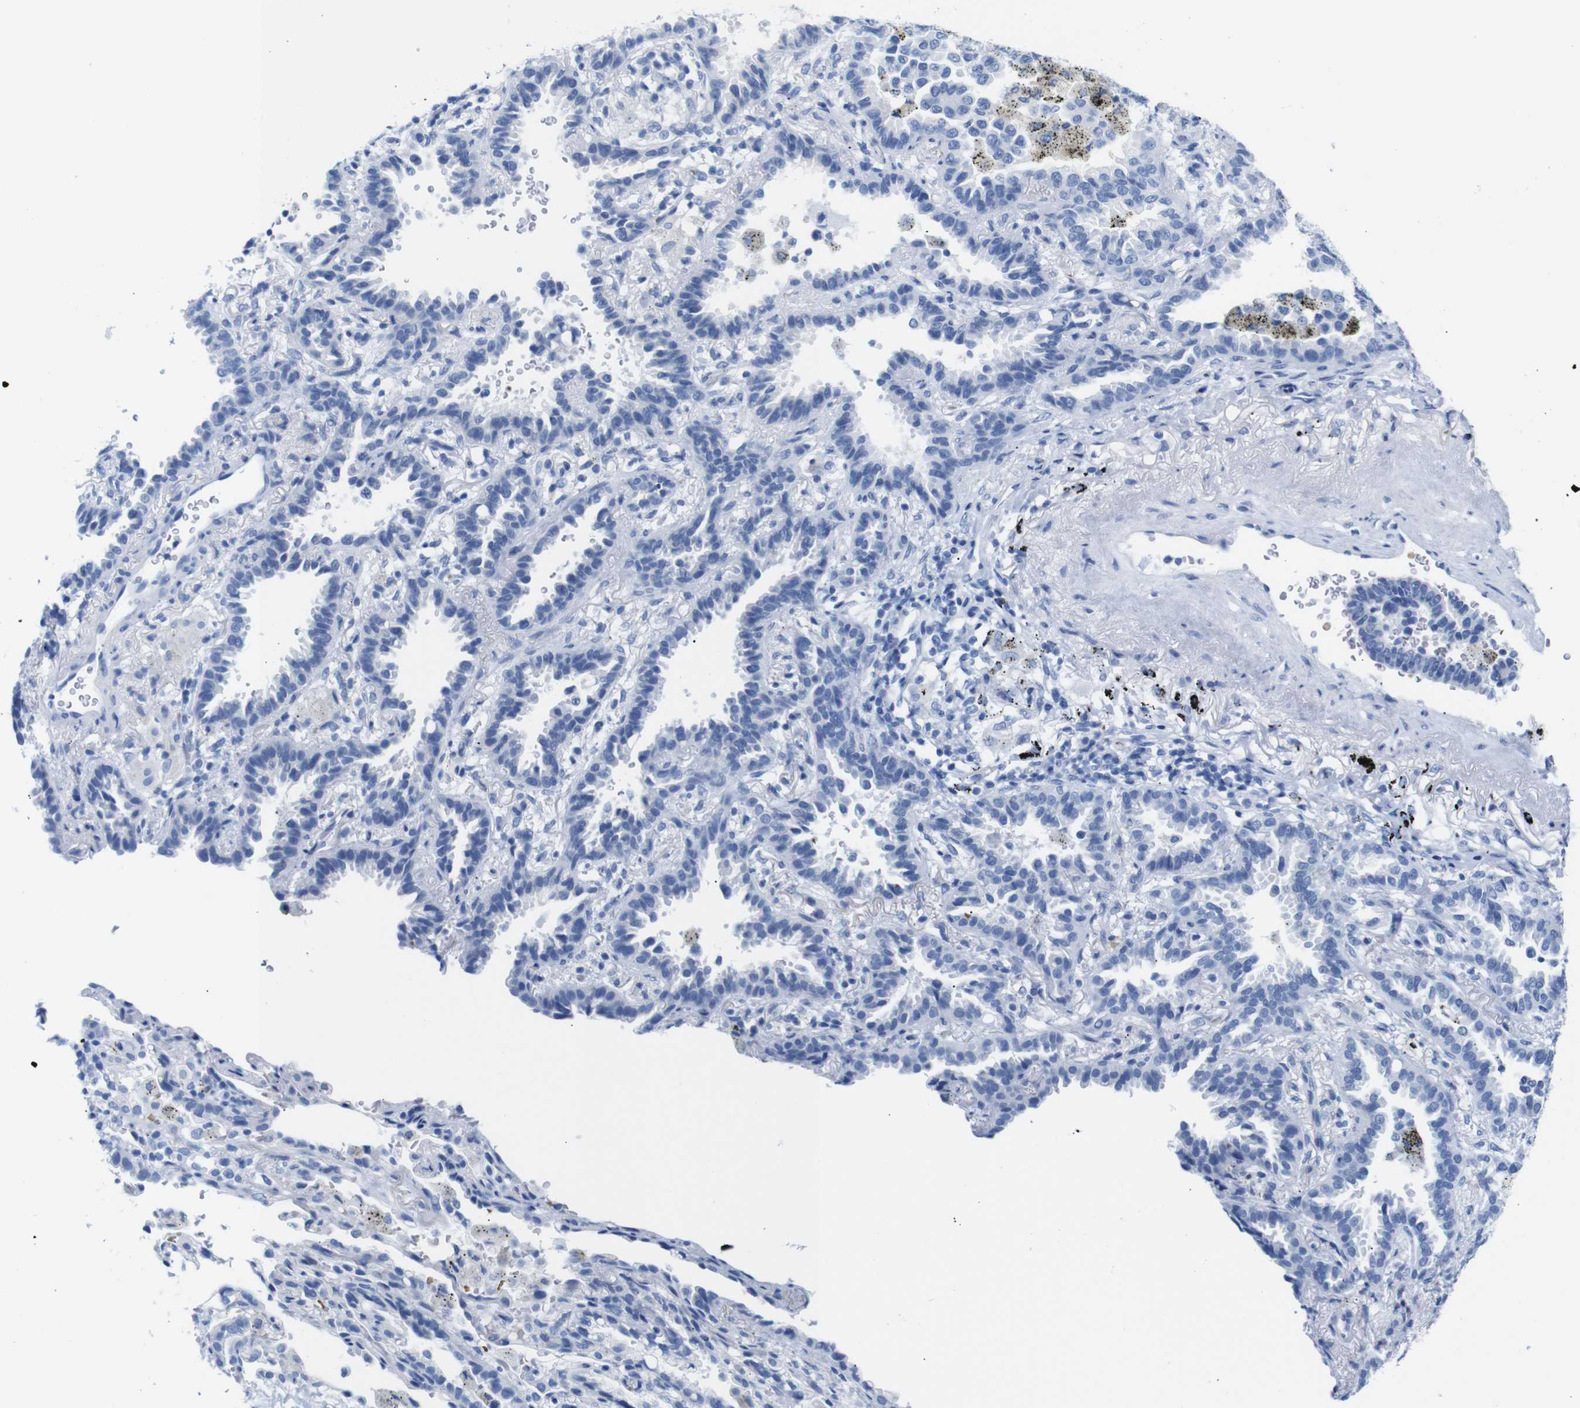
{"staining": {"intensity": "negative", "quantity": "none", "location": "none"}, "tissue": "lung cancer", "cell_type": "Tumor cells", "image_type": "cancer", "snomed": [{"axis": "morphology", "description": "Normal tissue, NOS"}, {"axis": "morphology", "description": "Adenocarcinoma, NOS"}, {"axis": "topography", "description": "Lung"}], "caption": "Immunohistochemical staining of human adenocarcinoma (lung) exhibits no significant expression in tumor cells. Nuclei are stained in blue.", "gene": "ERVMER34-1", "patient": {"sex": "male", "age": 59}}